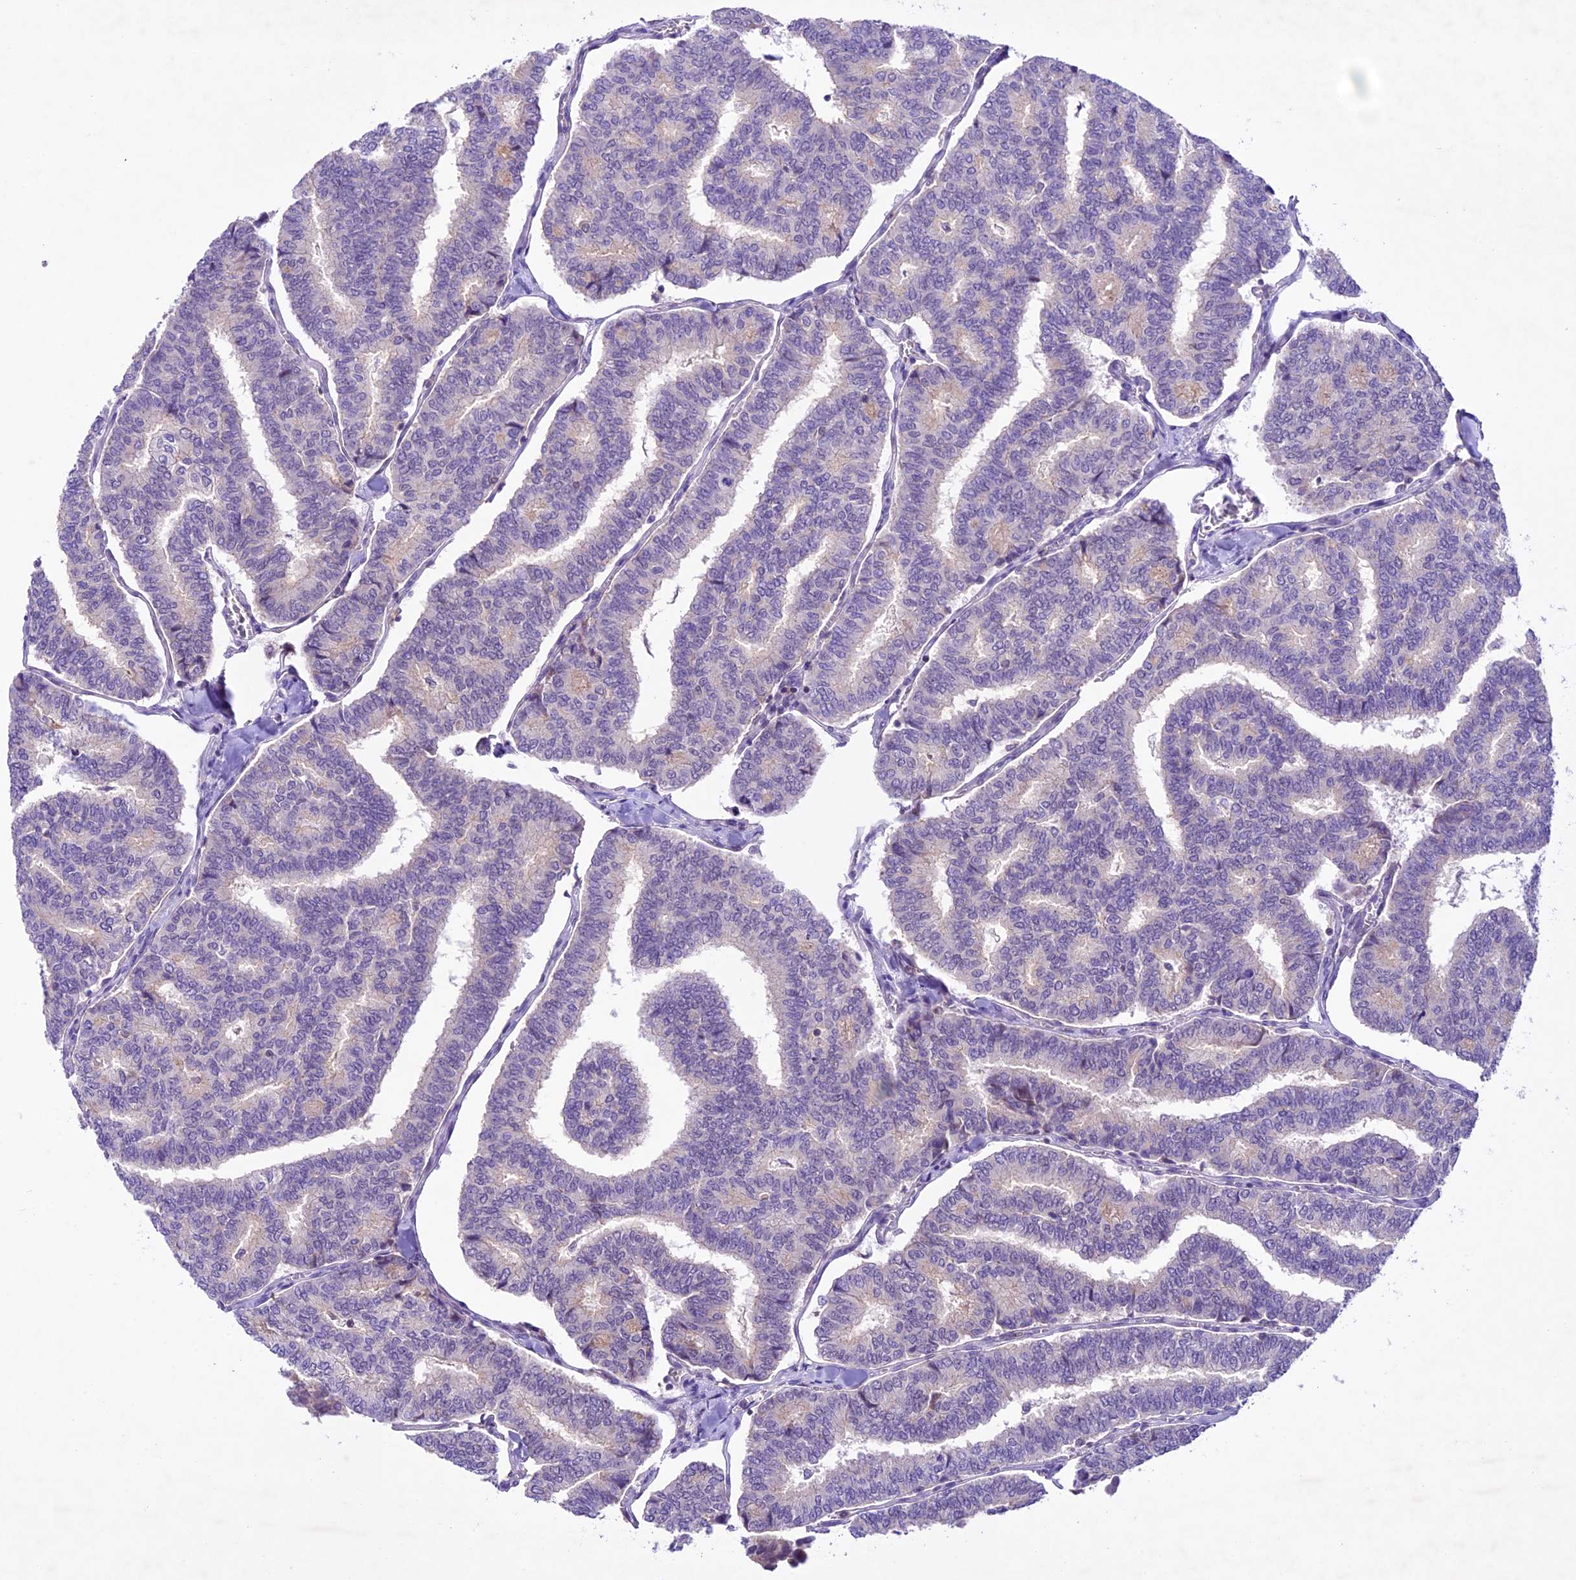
{"staining": {"intensity": "negative", "quantity": "none", "location": "none"}, "tissue": "thyroid cancer", "cell_type": "Tumor cells", "image_type": "cancer", "snomed": [{"axis": "morphology", "description": "Papillary adenocarcinoma, NOS"}, {"axis": "topography", "description": "Thyroid gland"}], "caption": "This is a histopathology image of immunohistochemistry staining of thyroid papillary adenocarcinoma, which shows no staining in tumor cells.", "gene": "SHKBP1", "patient": {"sex": "female", "age": 35}}